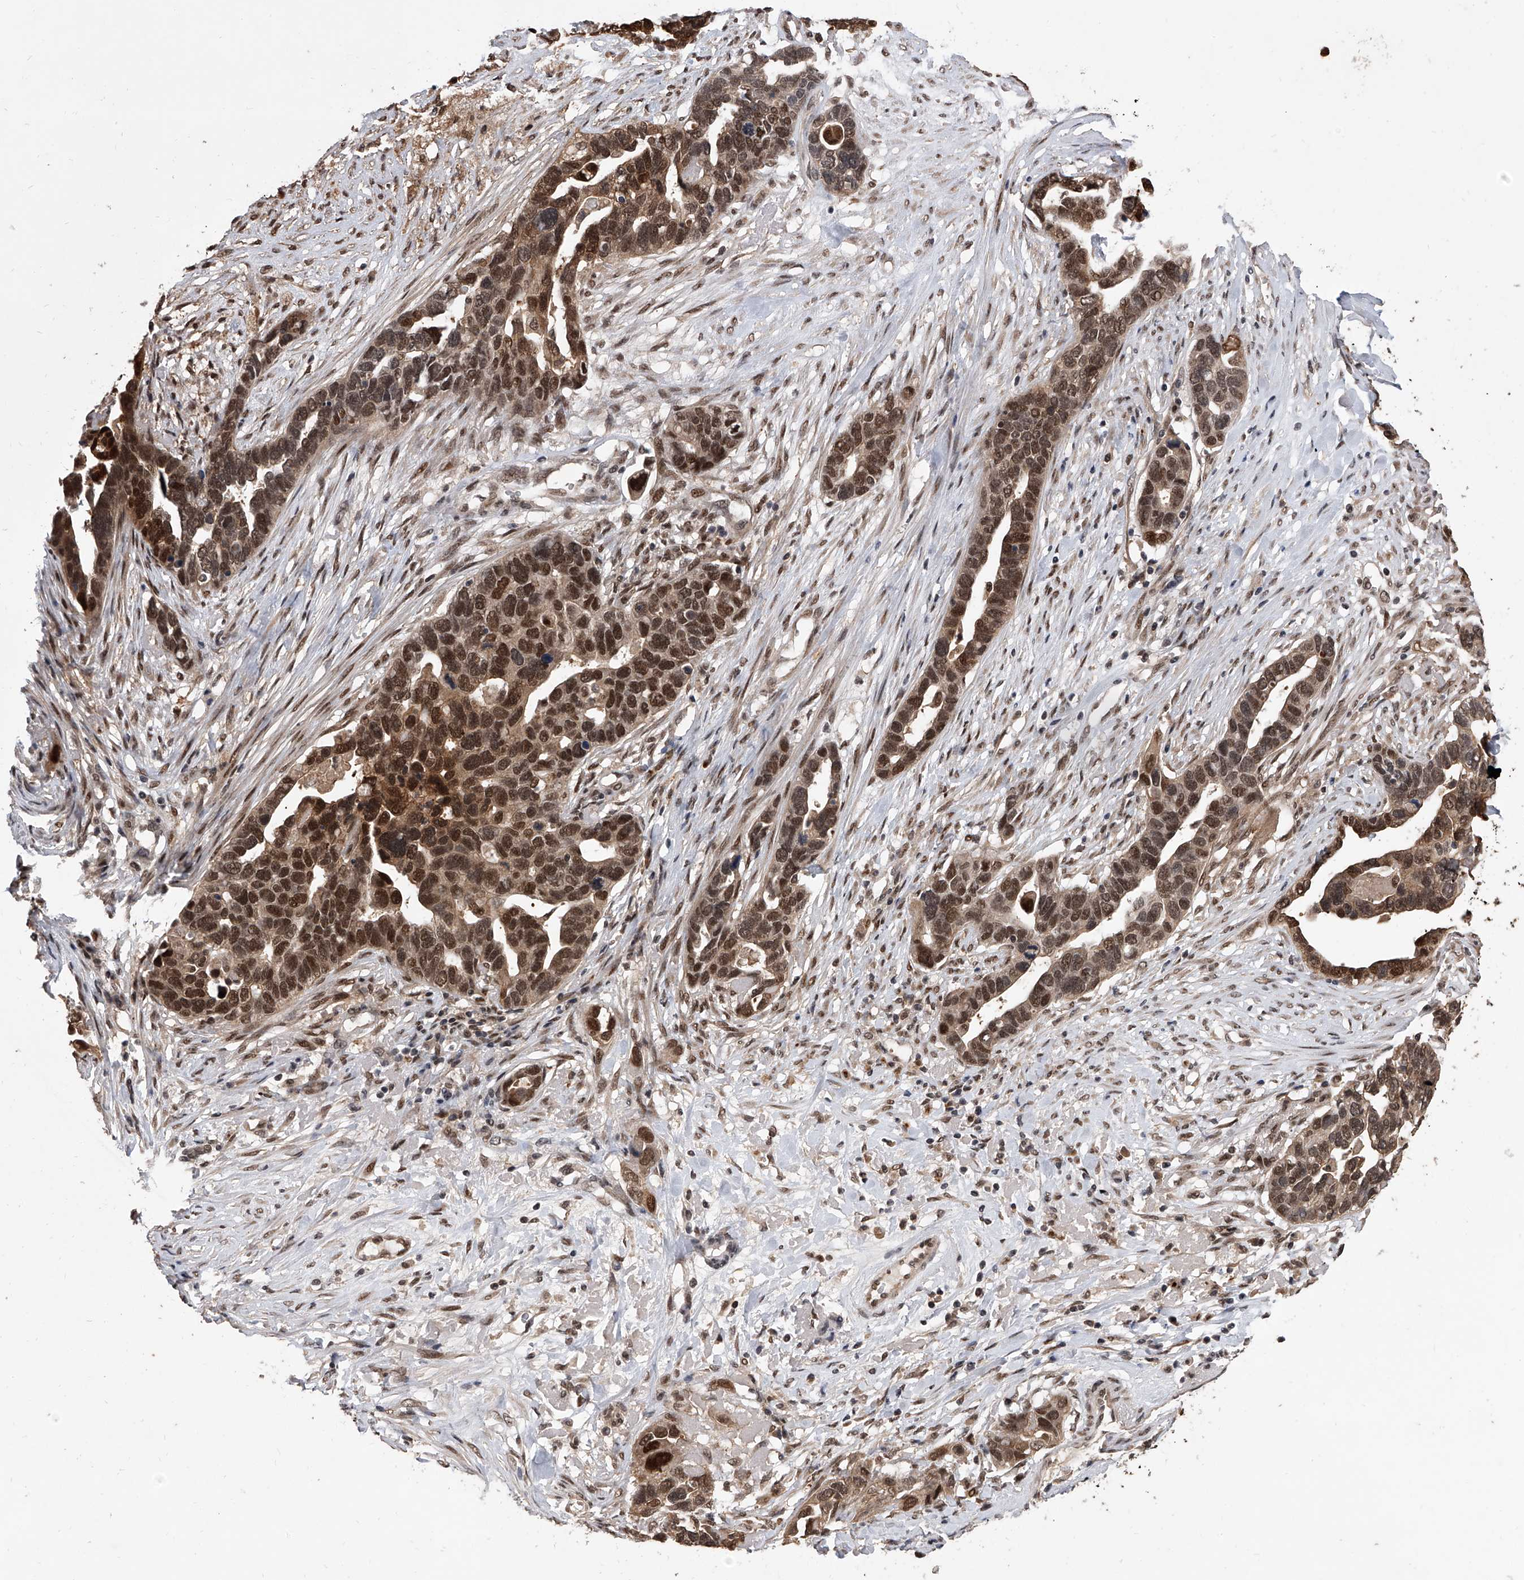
{"staining": {"intensity": "strong", "quantity": ">75%", "location": "nuclear"}, "tissue": "ovarian cancer", "cell_type": "Tumor cells", "image_type": "cancer", "snomed": [{"axis": "morphology", "description": "Cystadenocarcinoma, serous, NOS"}, {"axis": "topography", "description": "Ovary"}], "caption": "The image demonstrates immunohistochemical staining of ovarian cancer (serous cystadenocarcinoma). There is strong nuclear expression is seen in approximately >75% of tumor cells.", "gene": "BHLHE23", "patient": {"sex": "female", "age": 54}}